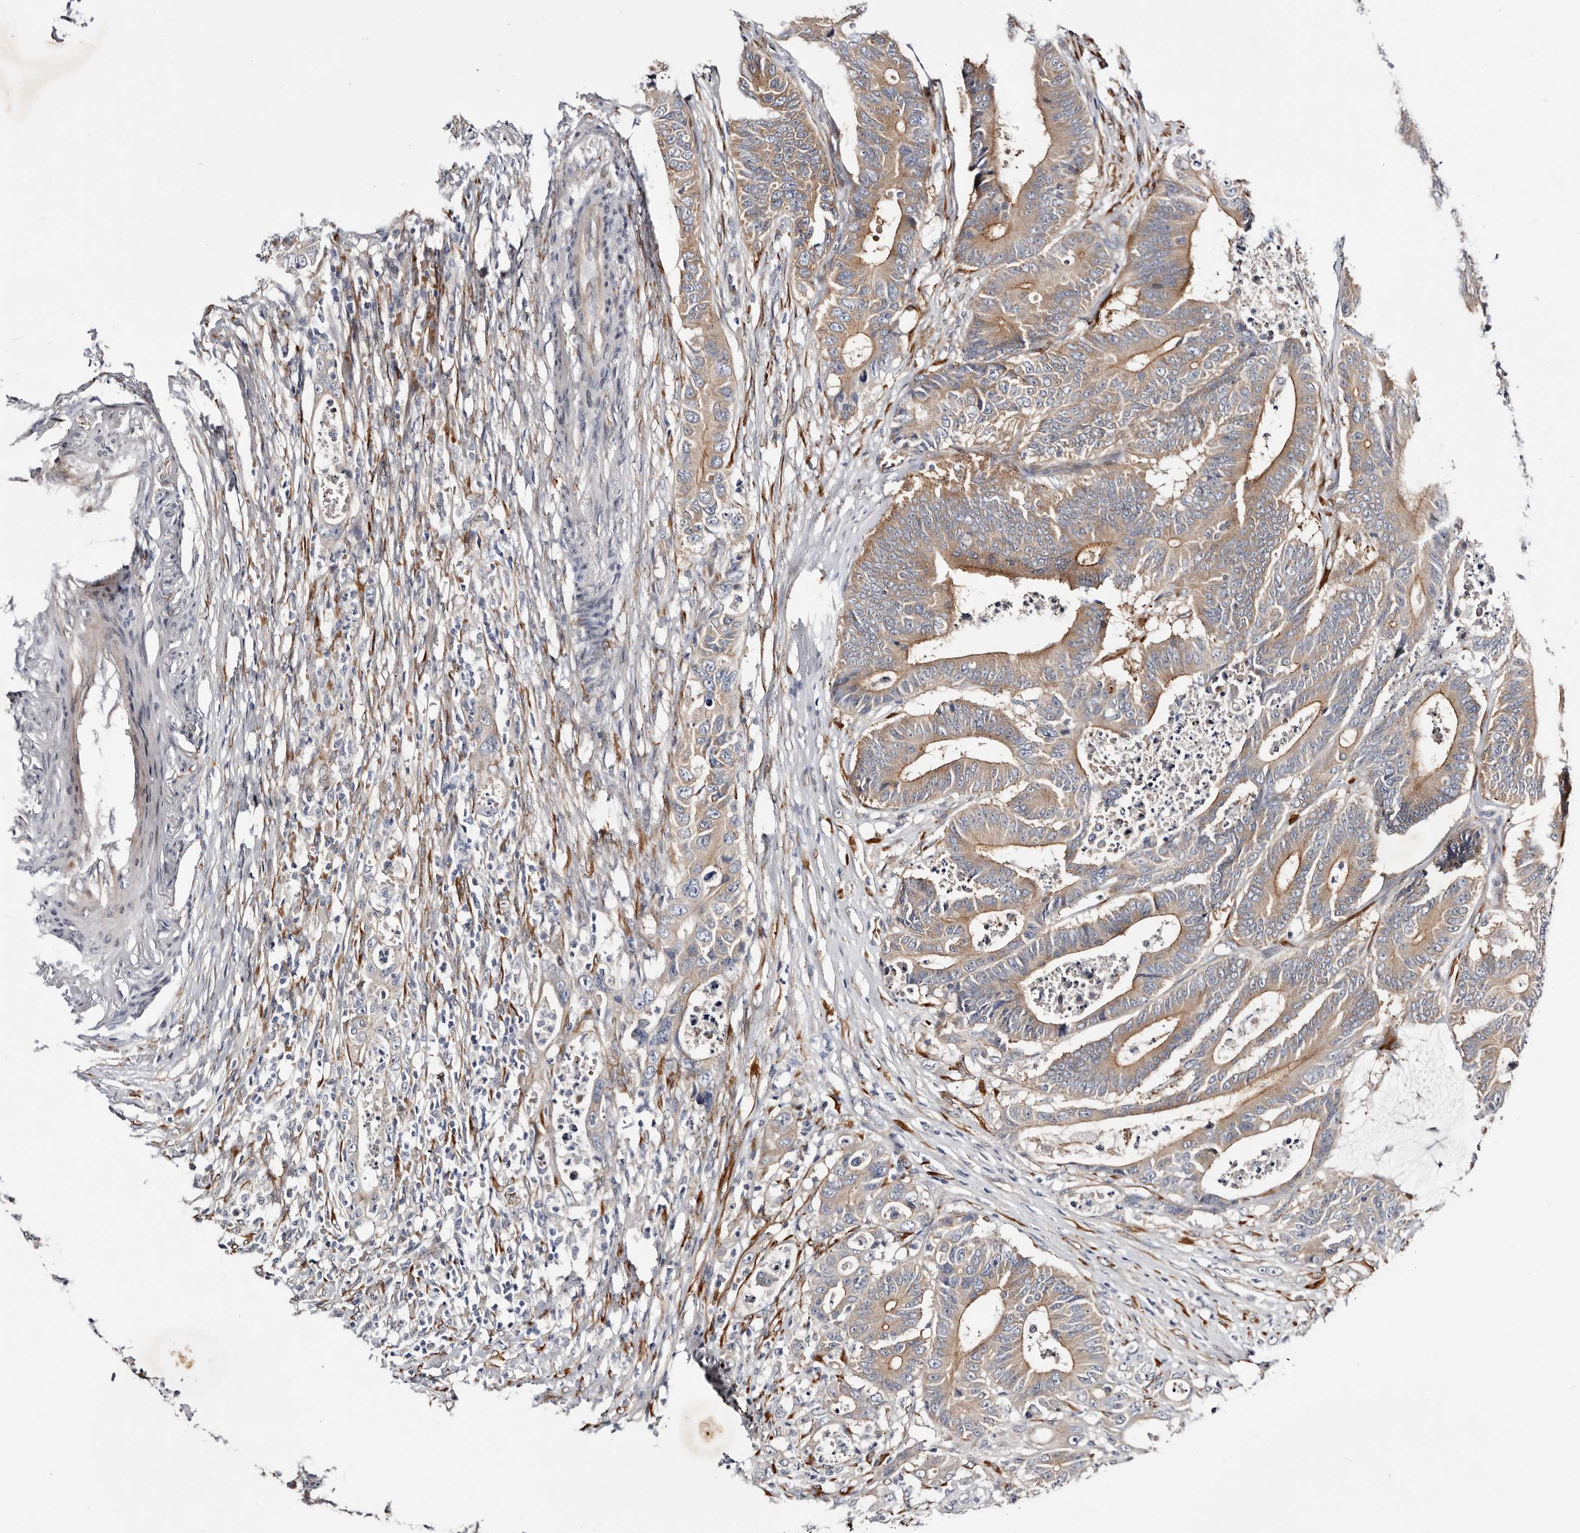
{"staining": {"intensity": "moderate", "quantity": "25%-75%", "location": "cytoplasmic/membranous"}, "tissue": "colorectal cancer", "cell_type": "Tumor cells", "image_type": "cancer", "snomed": [{"axis": "morphology", "description": "Adenocarcinoma, NOS"}, {"axis": "topography", "description": "Colon"}], "caption": "Protein analysis of colorectal cancer tissue exhibits moderate cytoplasmic/membranous expression in about 25%-75% of tumor cells.", "gene": "USH1C", "patient": {"sex": "male", "age": 83}}